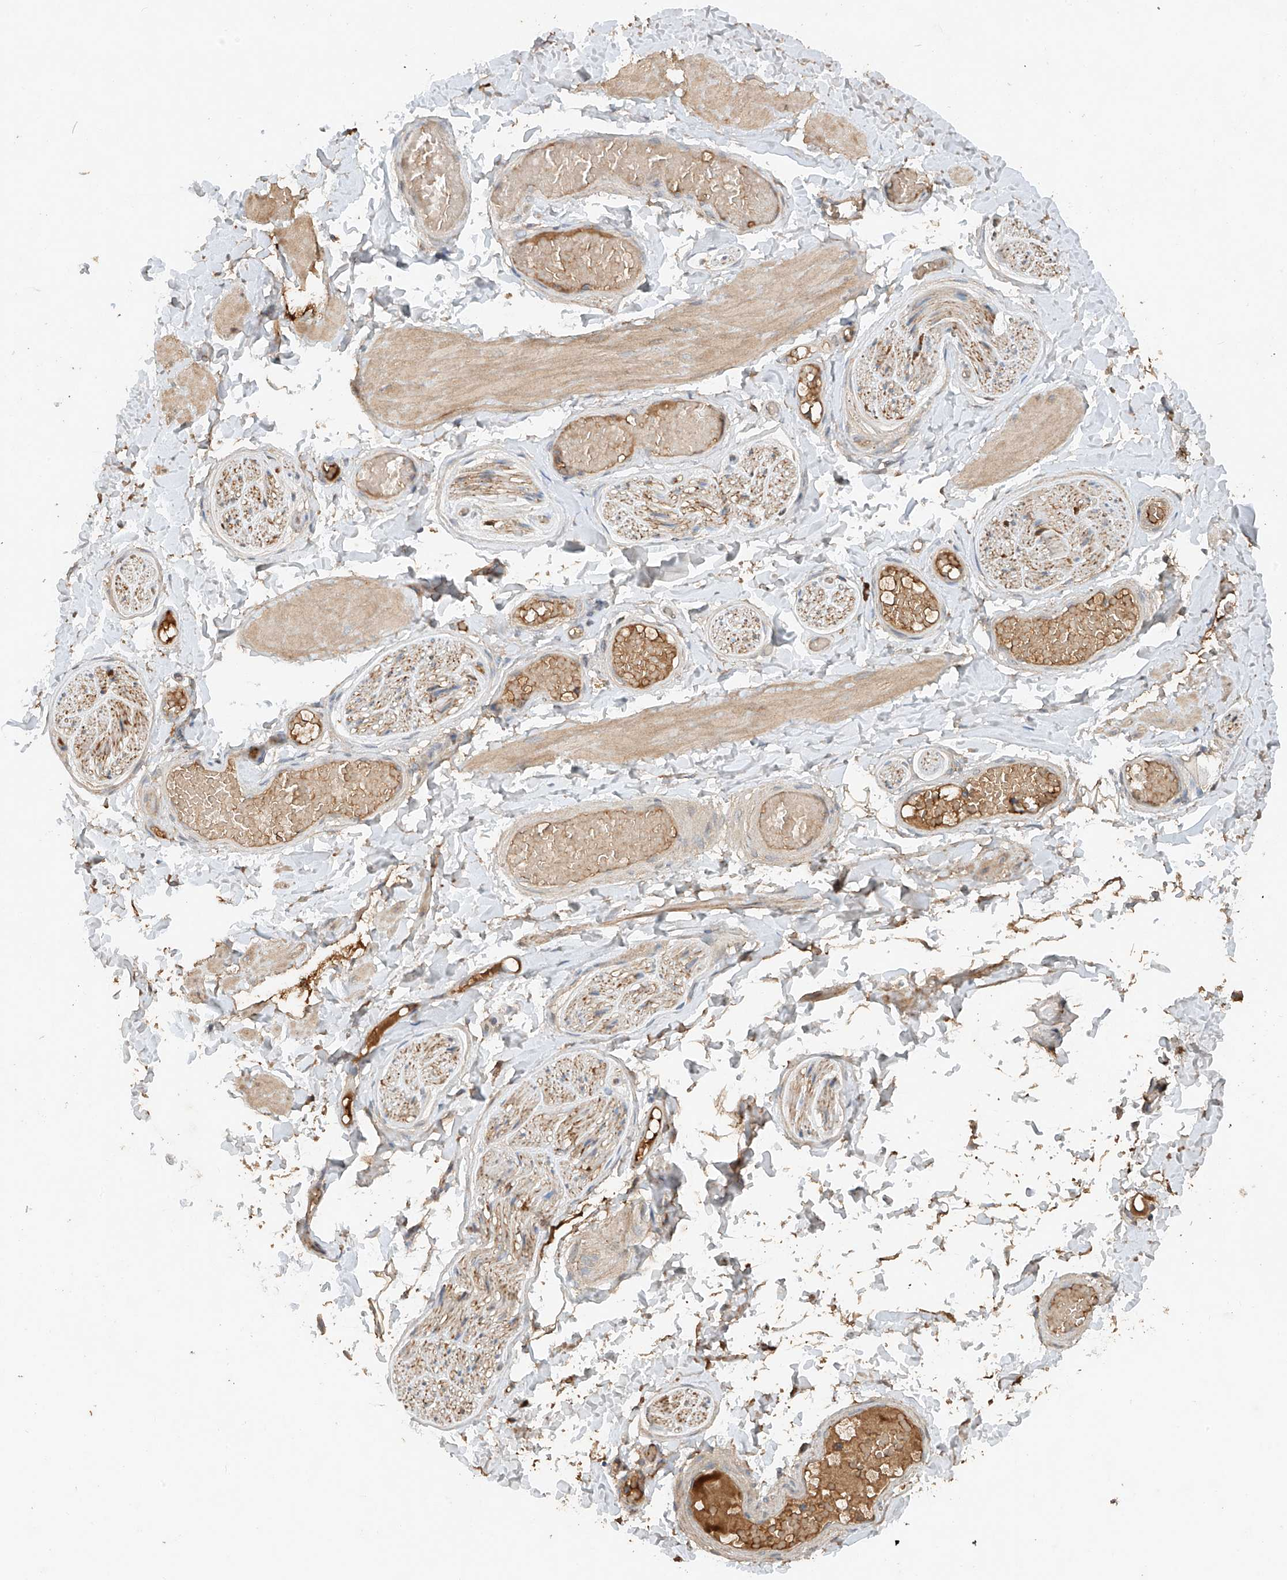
{"staining": {"intensity": "negative", "quantity": "none", "location": "none"}, "tissue": "adipose tissue", "cell_type": "Adipocytes", "image_type": "normal", "snomed": [{"axis": "morphology", "description": "Normal tissue, NOS"}, {"axis": "topography", "description": "Adipose tissue"}, {"axis": "topography", "description": "Vascular tissue"}, {"axis": "topography", "description": "Peripheral nerve tissue"}], "caption": "High power microscopy image of an immunohistochemistry (IHC) histopathology image of unremarkable adipose tissue, revealing no significant staining in adipocytes.", "gene": "GNB1L", "patient": {"sex": "male", "age": 25}}